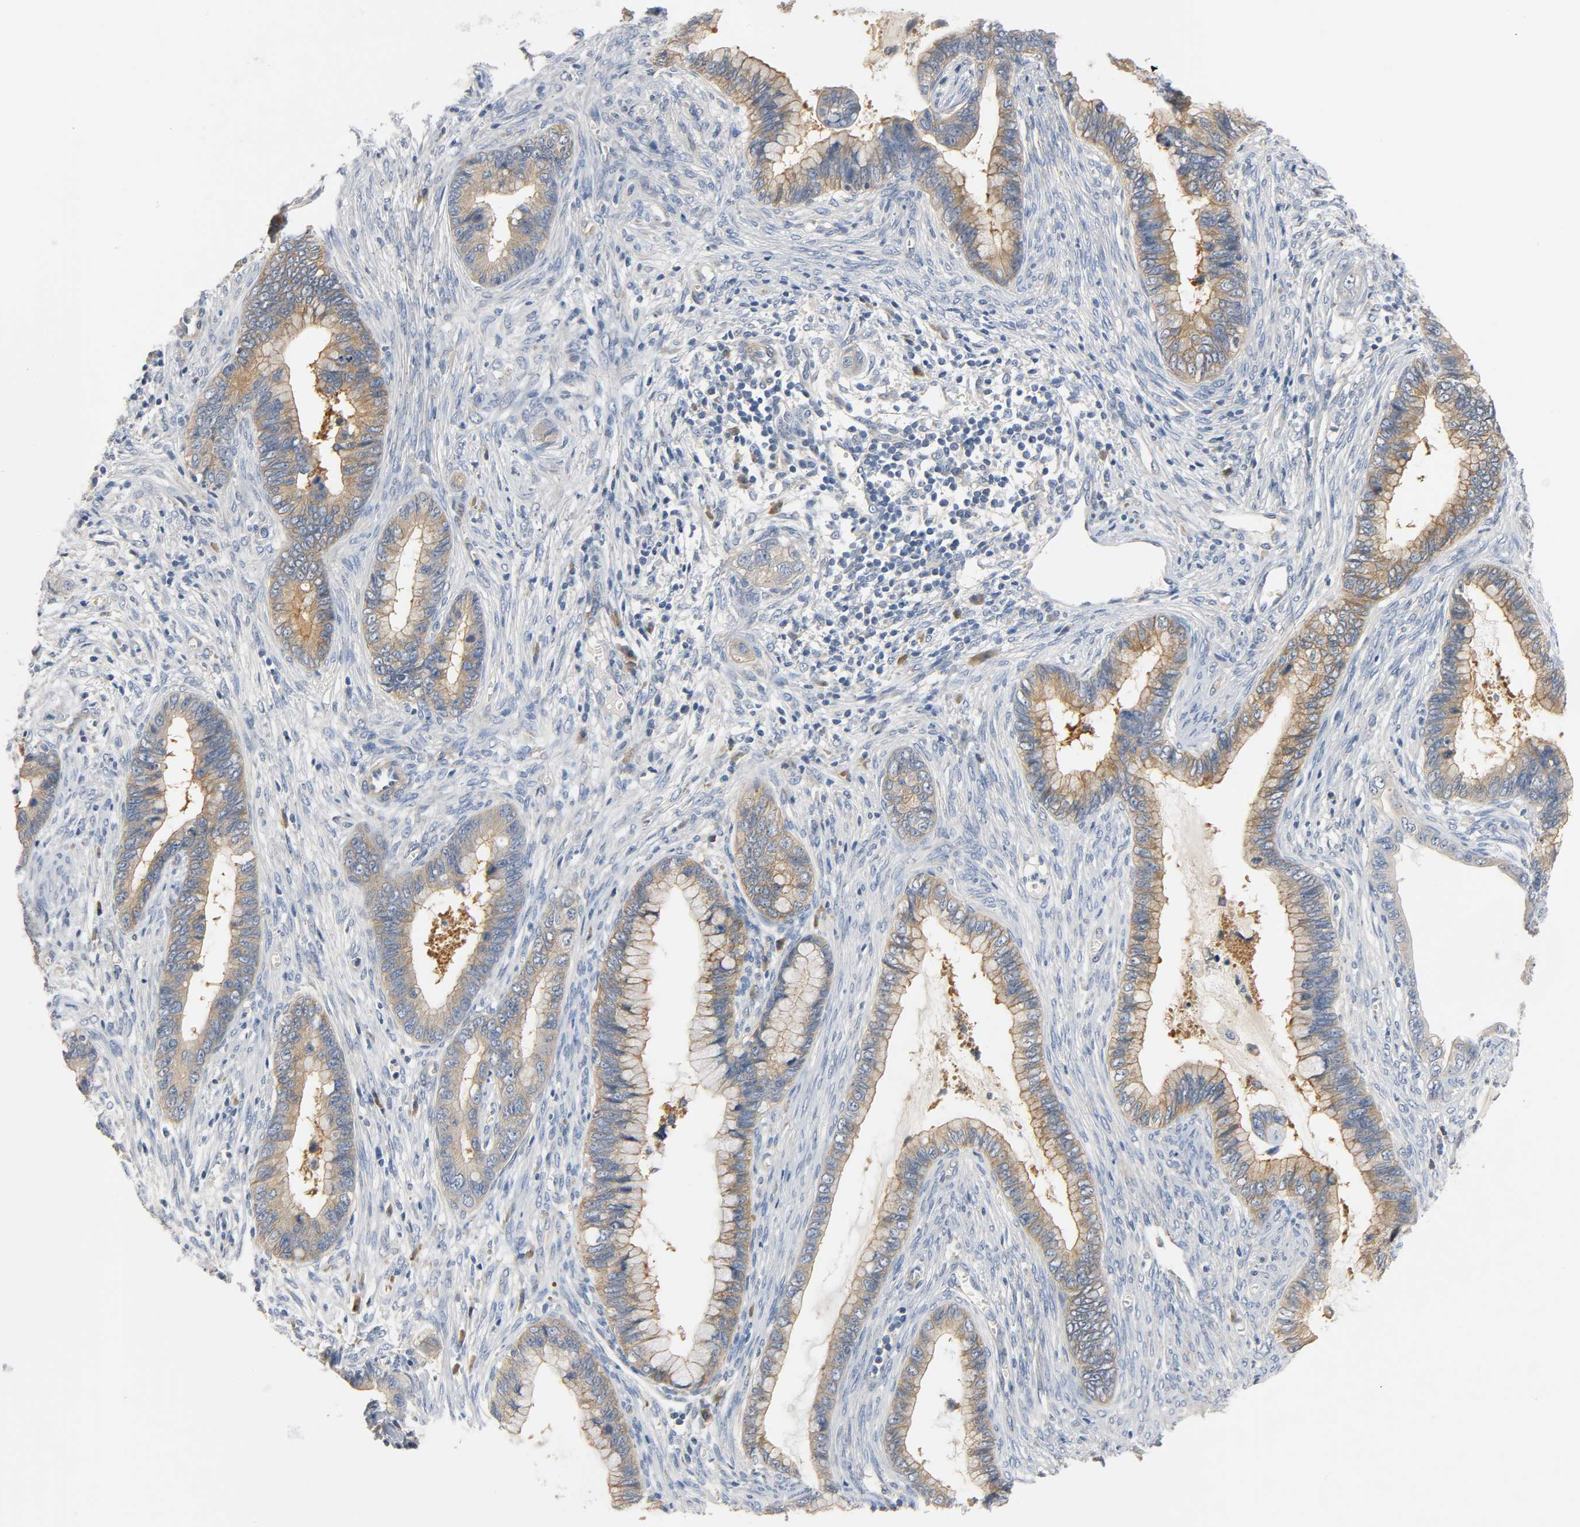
{"staining": {"intensity": "moderate", "quantity": ">75%", "location": "cytoplasmic/membranous"}, "tissue": "cervical cancer", "cell_type": "Tumor cells", "image_type": "cancer", "snomed": [{"axis": "morphology", "description": "Adenocarcinoma, NOS"}, {"axis": "topography", "description": "Cervix"}], "caption": "Protein staining exhibits moderate cytoplasmic/membranous expression in about >75% of tumor cells in cervical cancer.", "gene": "ARPC1A", "patient": {"sex": "female", "age": 44}}